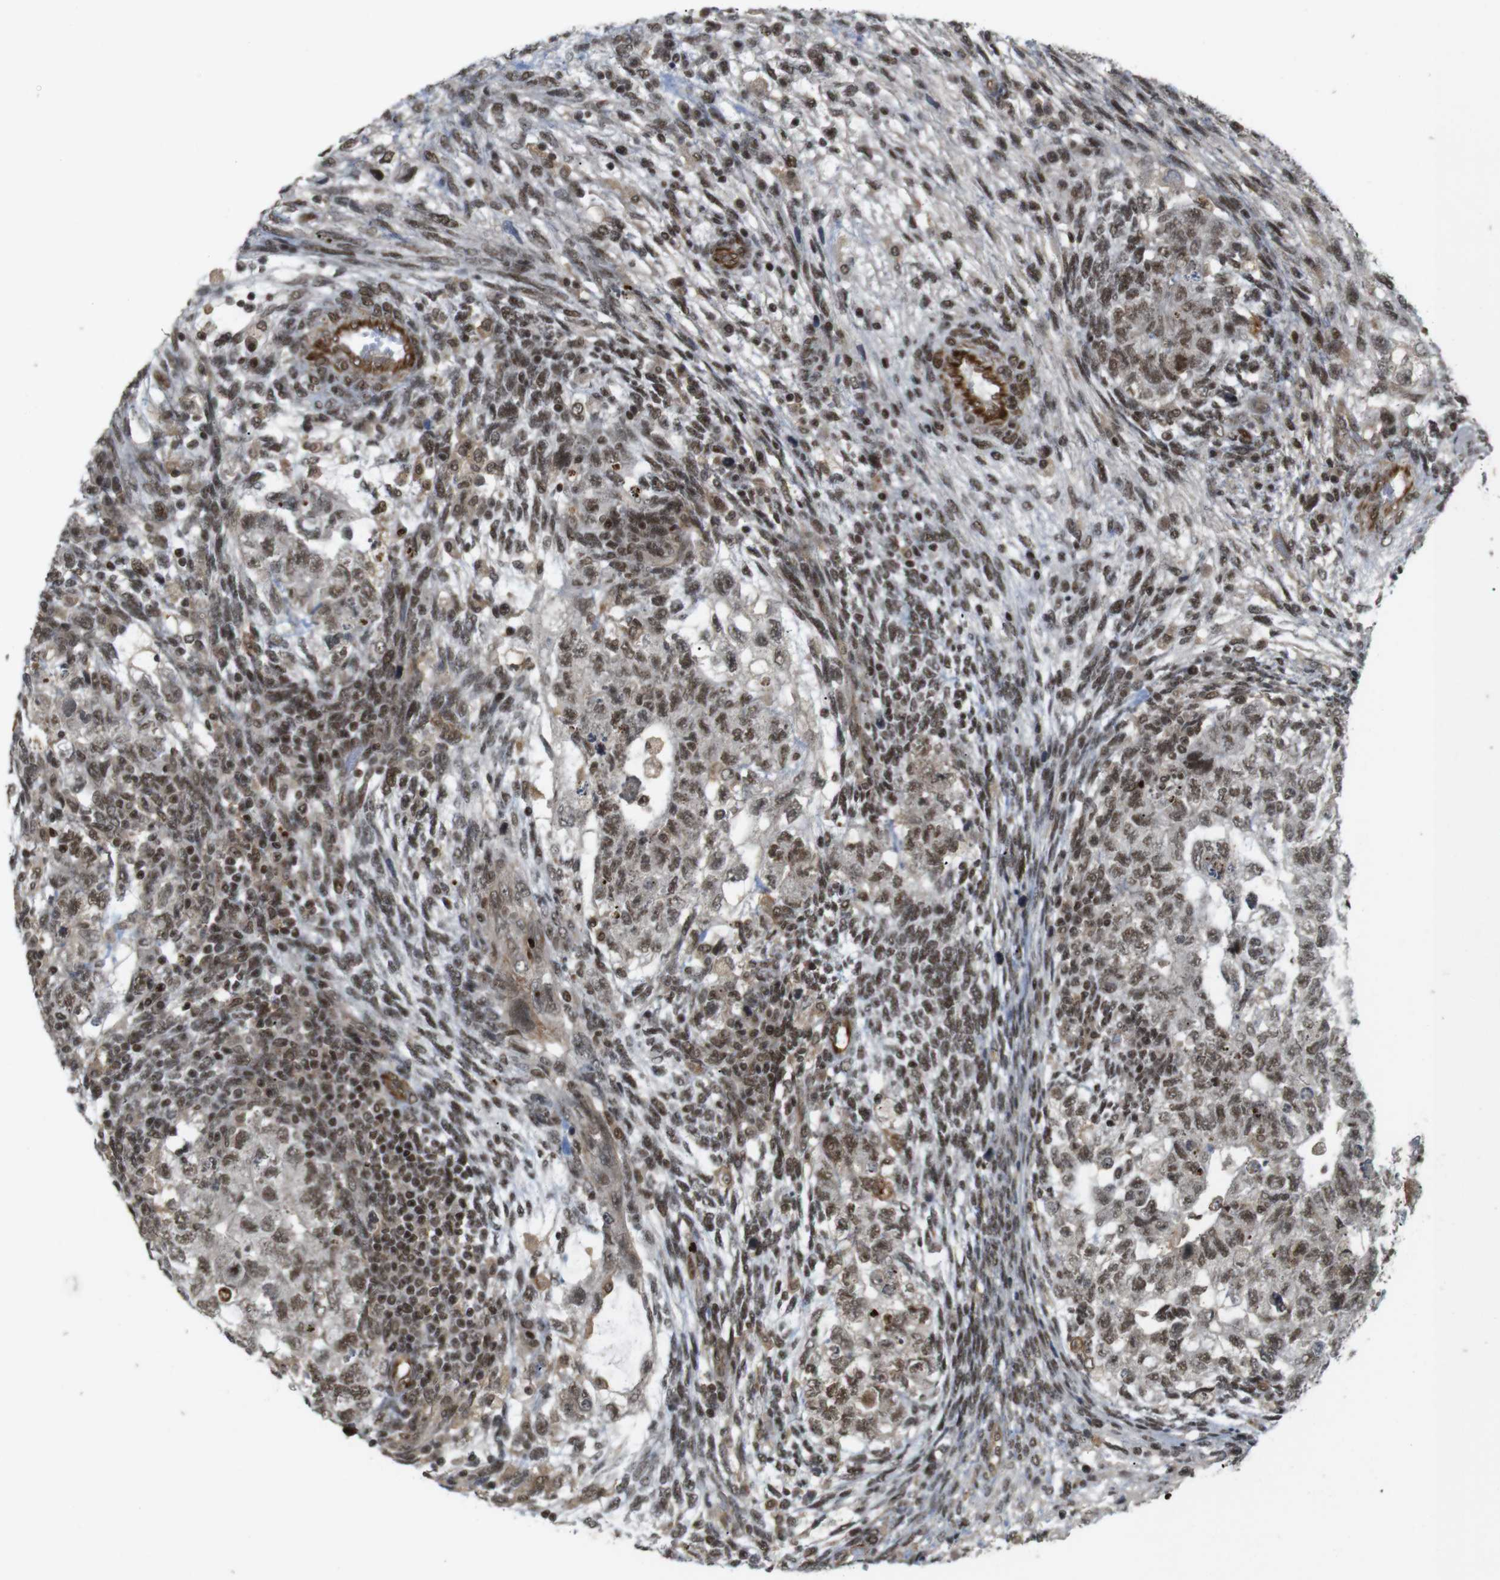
{"staining": {"intensity": "moderate", "quantity": ">75%", "location": "nuclear"}, "tissue": "testis cancer", "cell_type": "Tumor cells", "image_type": "cancer", "snomed": [{"axis": "morphology", "description": "Normal tissue, NOS"}, {"axis": "morphology", "description": "Carcinoma, Embryonal, NOS"}, {"axis": "topography", "description": "Testis"}], "caption": "Immunohistochemical staining of human testis embryonal carcinoma reveals moderate nuclear protein expression in about >75% of tumor cells.", "gene": "SP2", "patient": {"sex": "male", "age": 36}}